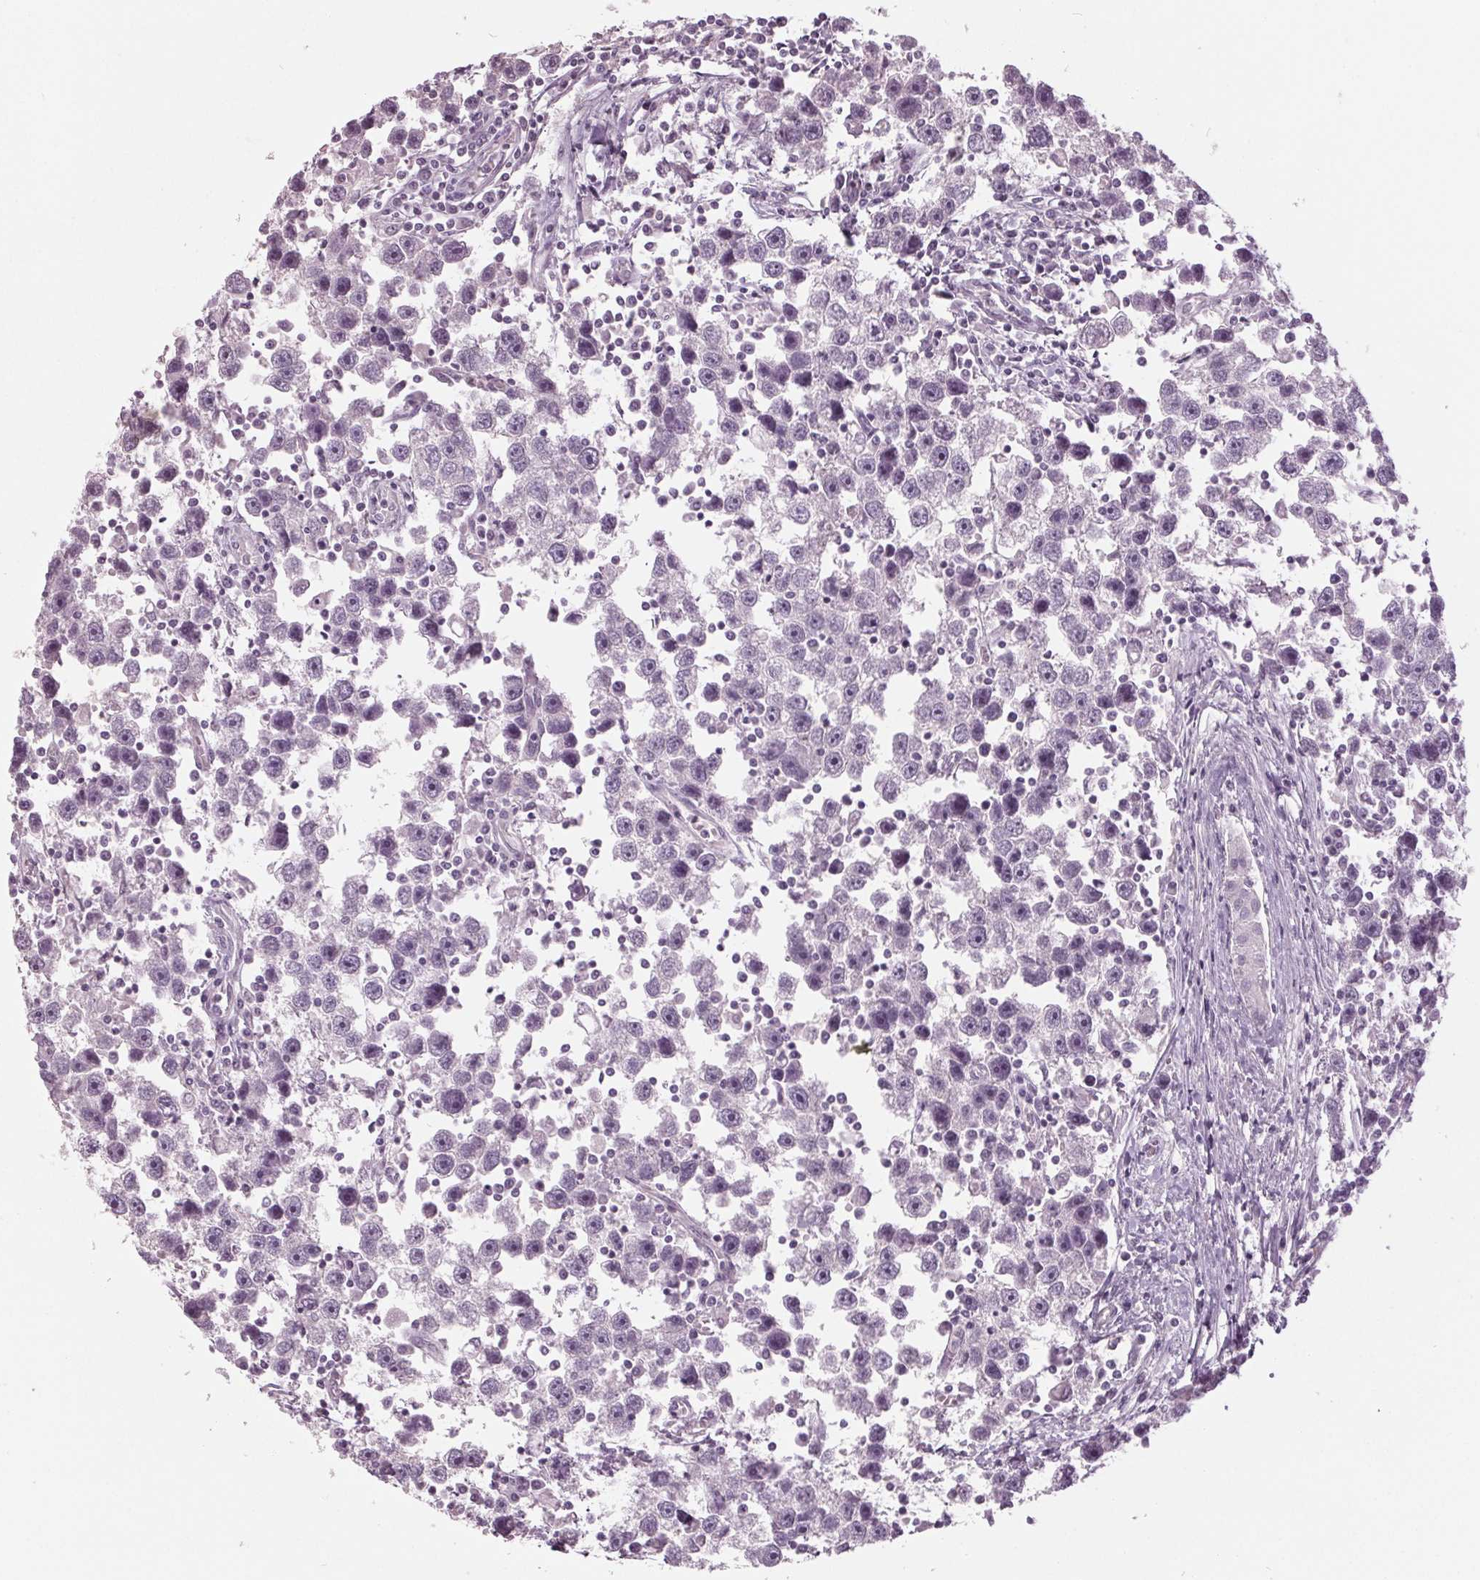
{"staining": {"intensity": "negative", "quantity": "none", "location": "none"}, "tissue": "testis cancer", "cell_type": "Tumor cells", "image_type": "cancer", "snomed": [{"axis": "morphology", "description": "Seminoma, NOS"}, {"axis": "topography", "description": "Testis"}], "caption": "The histopathology image demonstrates no staining of tumor cells in seminoma (testis).", "gene": "TNNC2", "patient": {"sex": "male", "age": 30}}